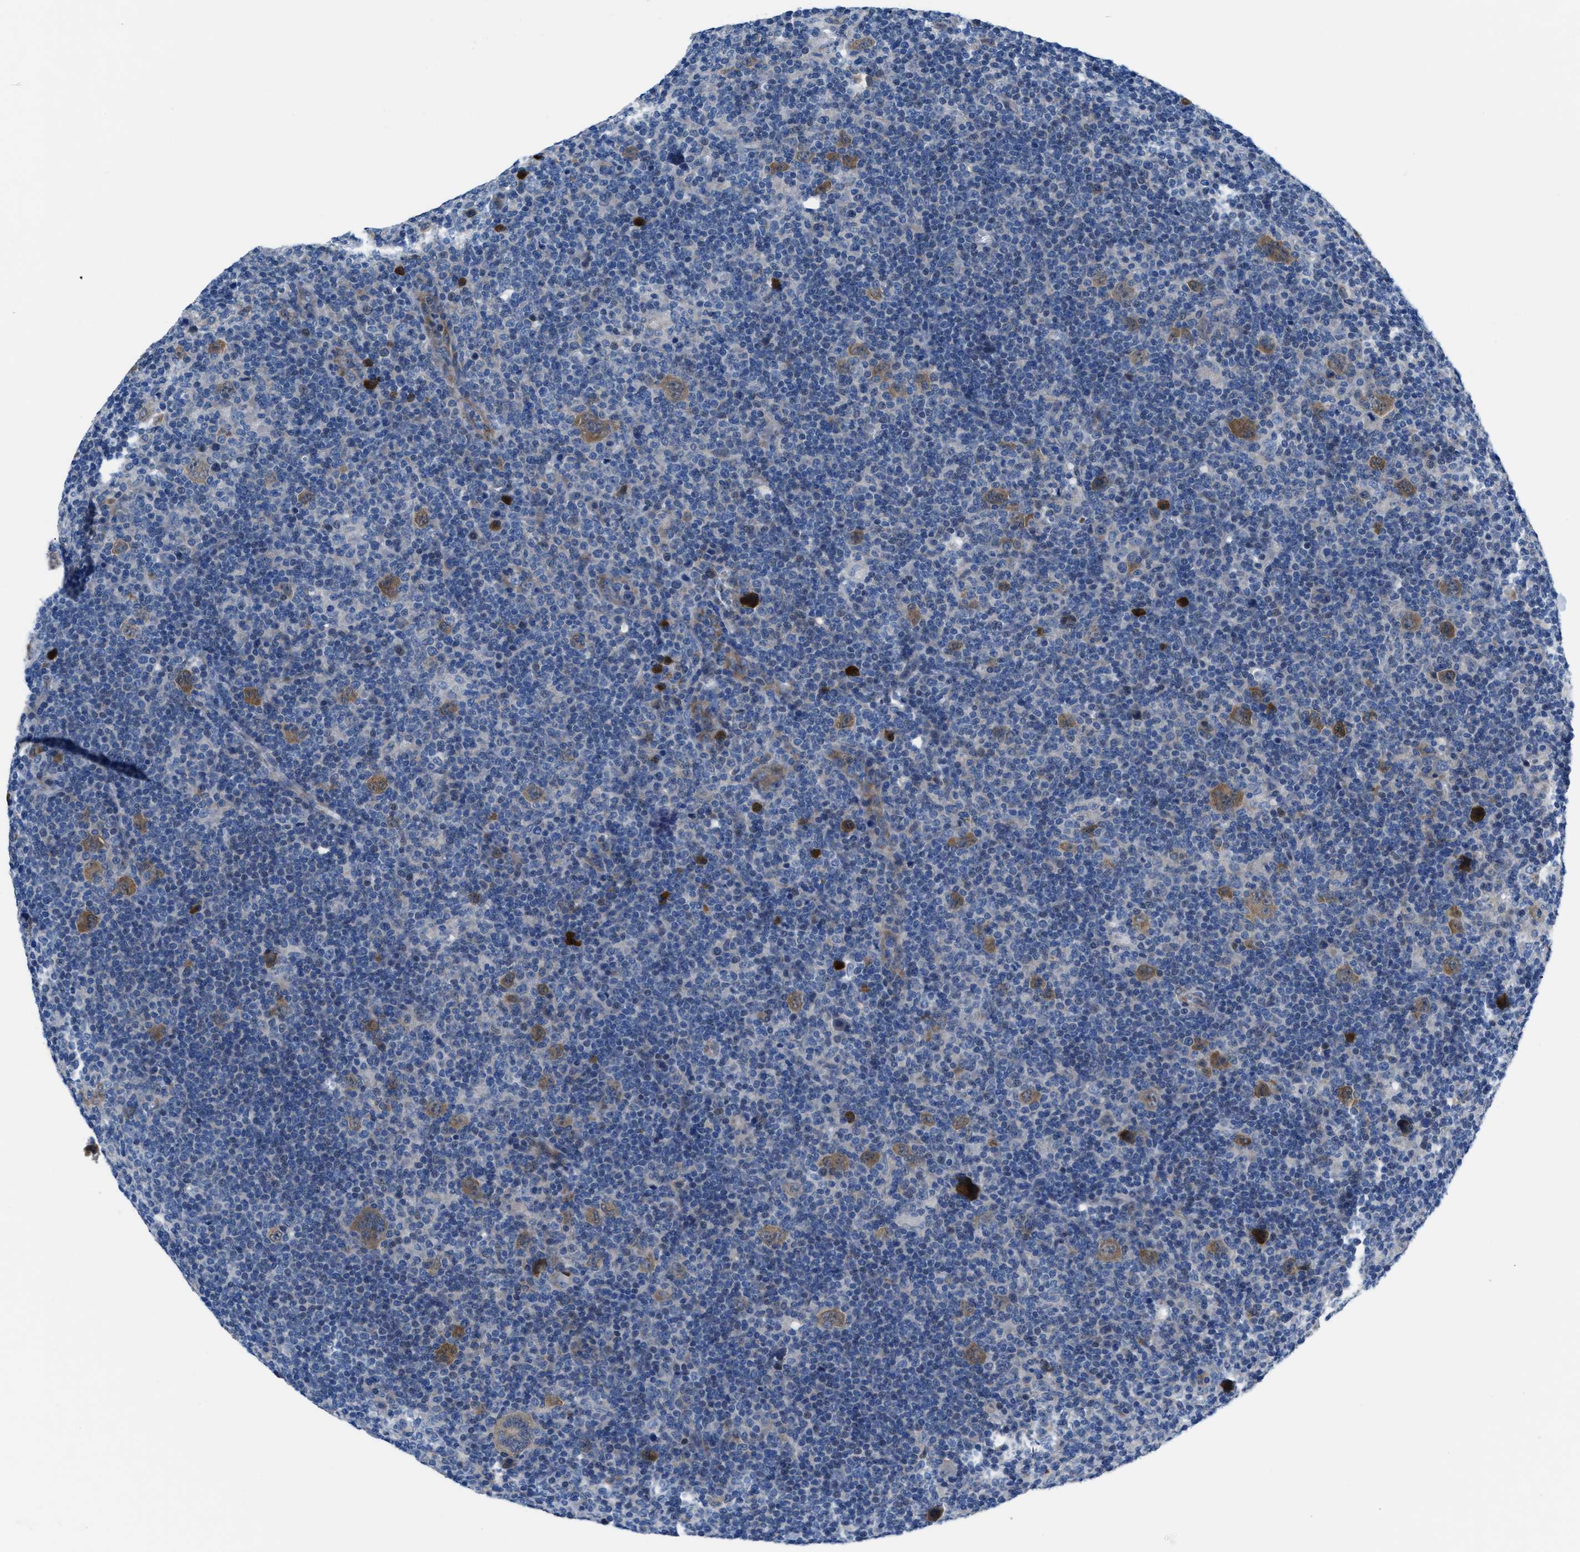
{"staining": {"intensity": "moderate", "quantity": ">75%", "location": "cytoplasmic/membranous"}, "tissue": "lymphoma", "cell_type": "Tumor cells", "image_type": "cancer", "snomed": [{"axis": "morphology", "description": "Hodgkin's disease, NOS"}, {"axis": "topography", "description": "Lymph node"}], "caption": "Moderate cytoplasmic/membranous positivity for a protein is appreciated in about >75% of tumor cells of Hodgkin's disease using immunohistochemistry (IHC).", "gene": "UAP1", "patient": {"sex": "female", "age": 57}}